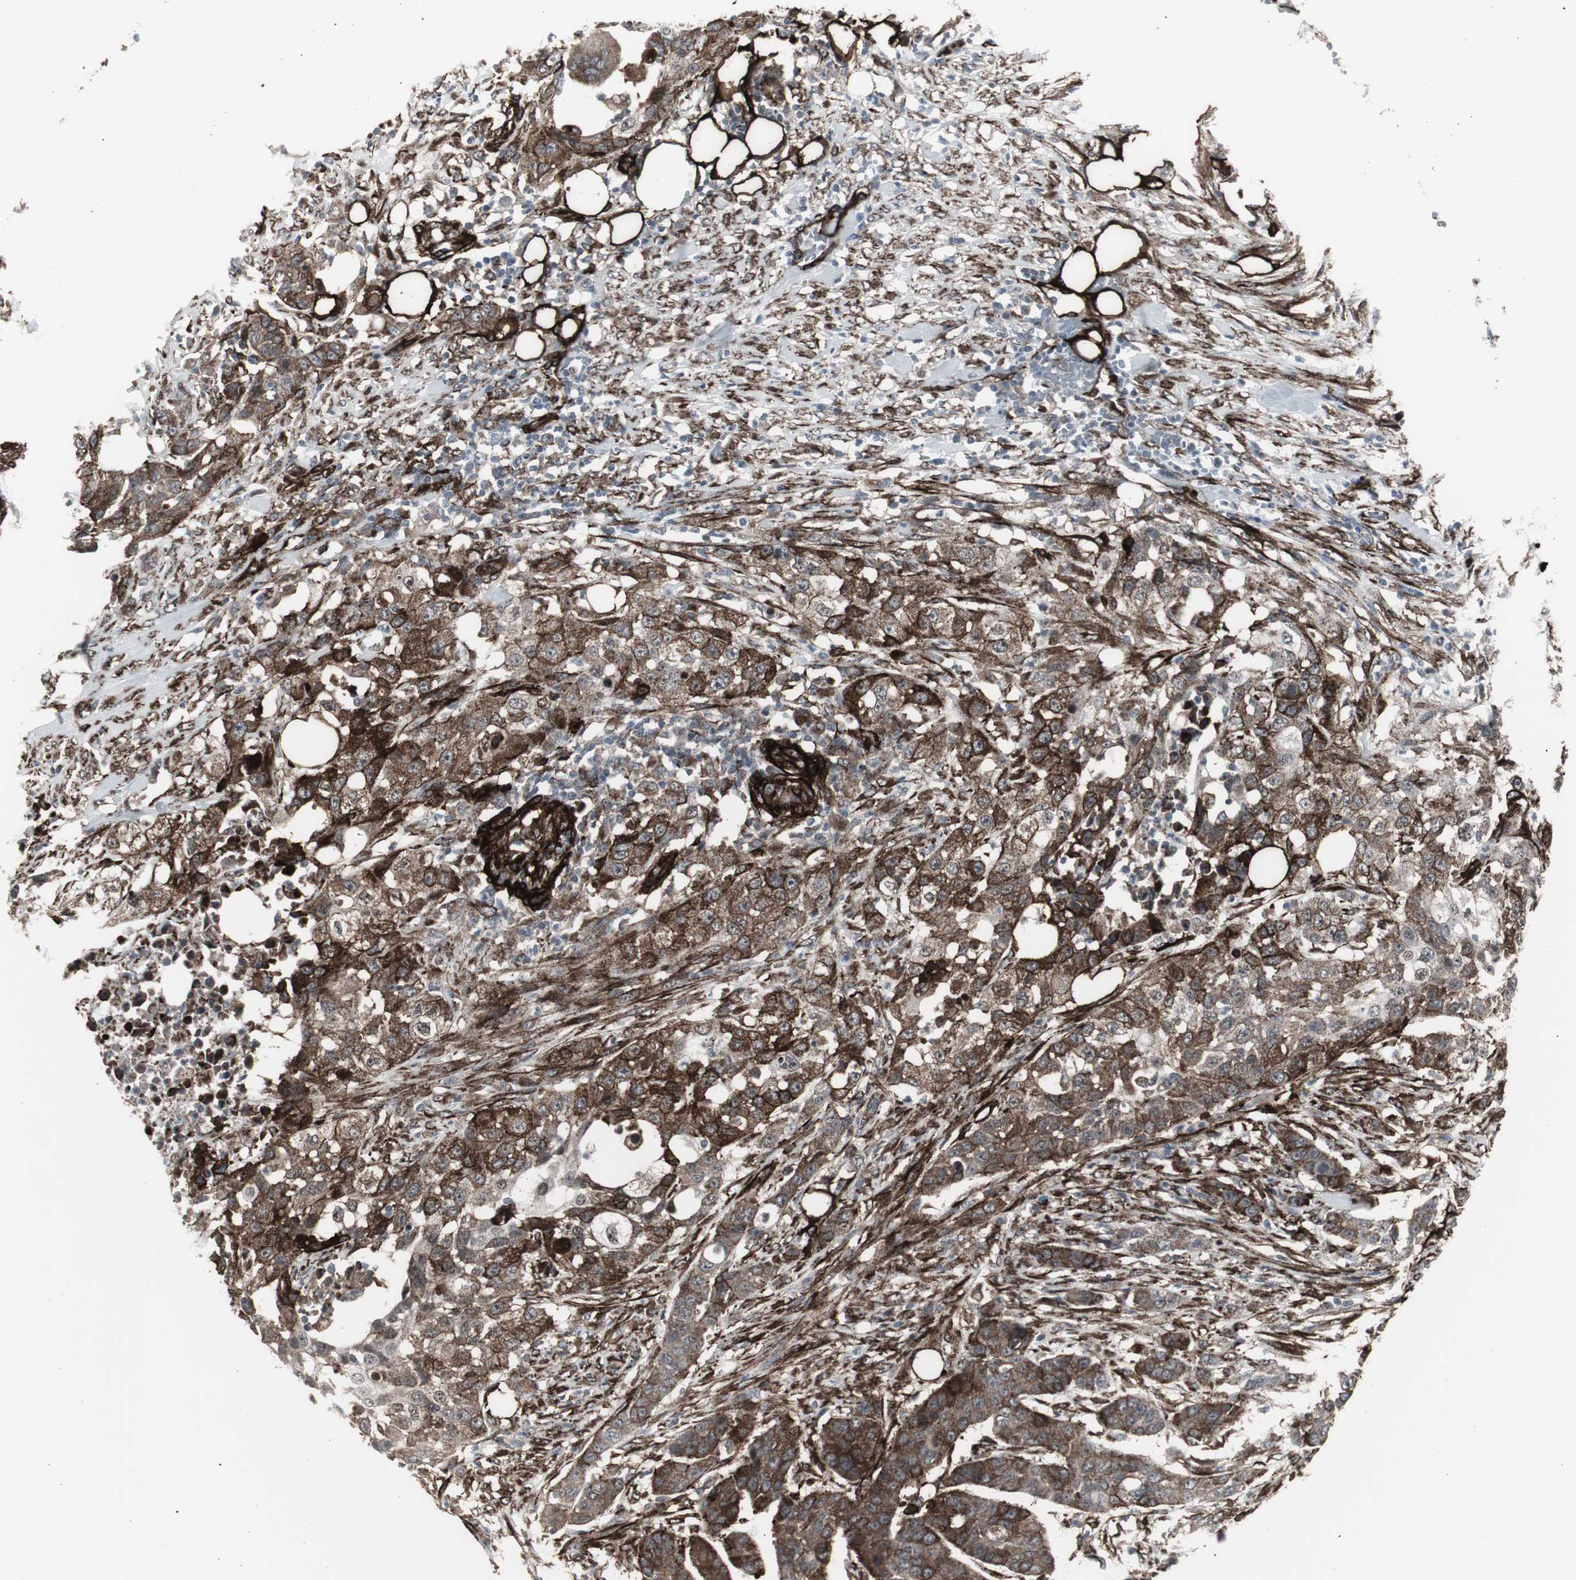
{"staining": {"intensity": "strong", "quantity": ">75%", "location": "cytoplasmic/membranous"}, "tissue": "urothelial cancer", "cell_type": "Tumor cells", "image_type": "cancer", "snomed": [{"axis": "morphology", "description": "Urothelial carcinoma, High grade"}, {"axis": "topography", "description": "Urinary bladder"}], "caption": "A high-resolution histopathology image shows immunohistochemistry staining of urothelial cancer, which demonstrates strong cytoplasmic/membranous staining in about >75% of tumor cells.", "gene": "PDGFA", "patient": {"sex": "male", "age": 74}}